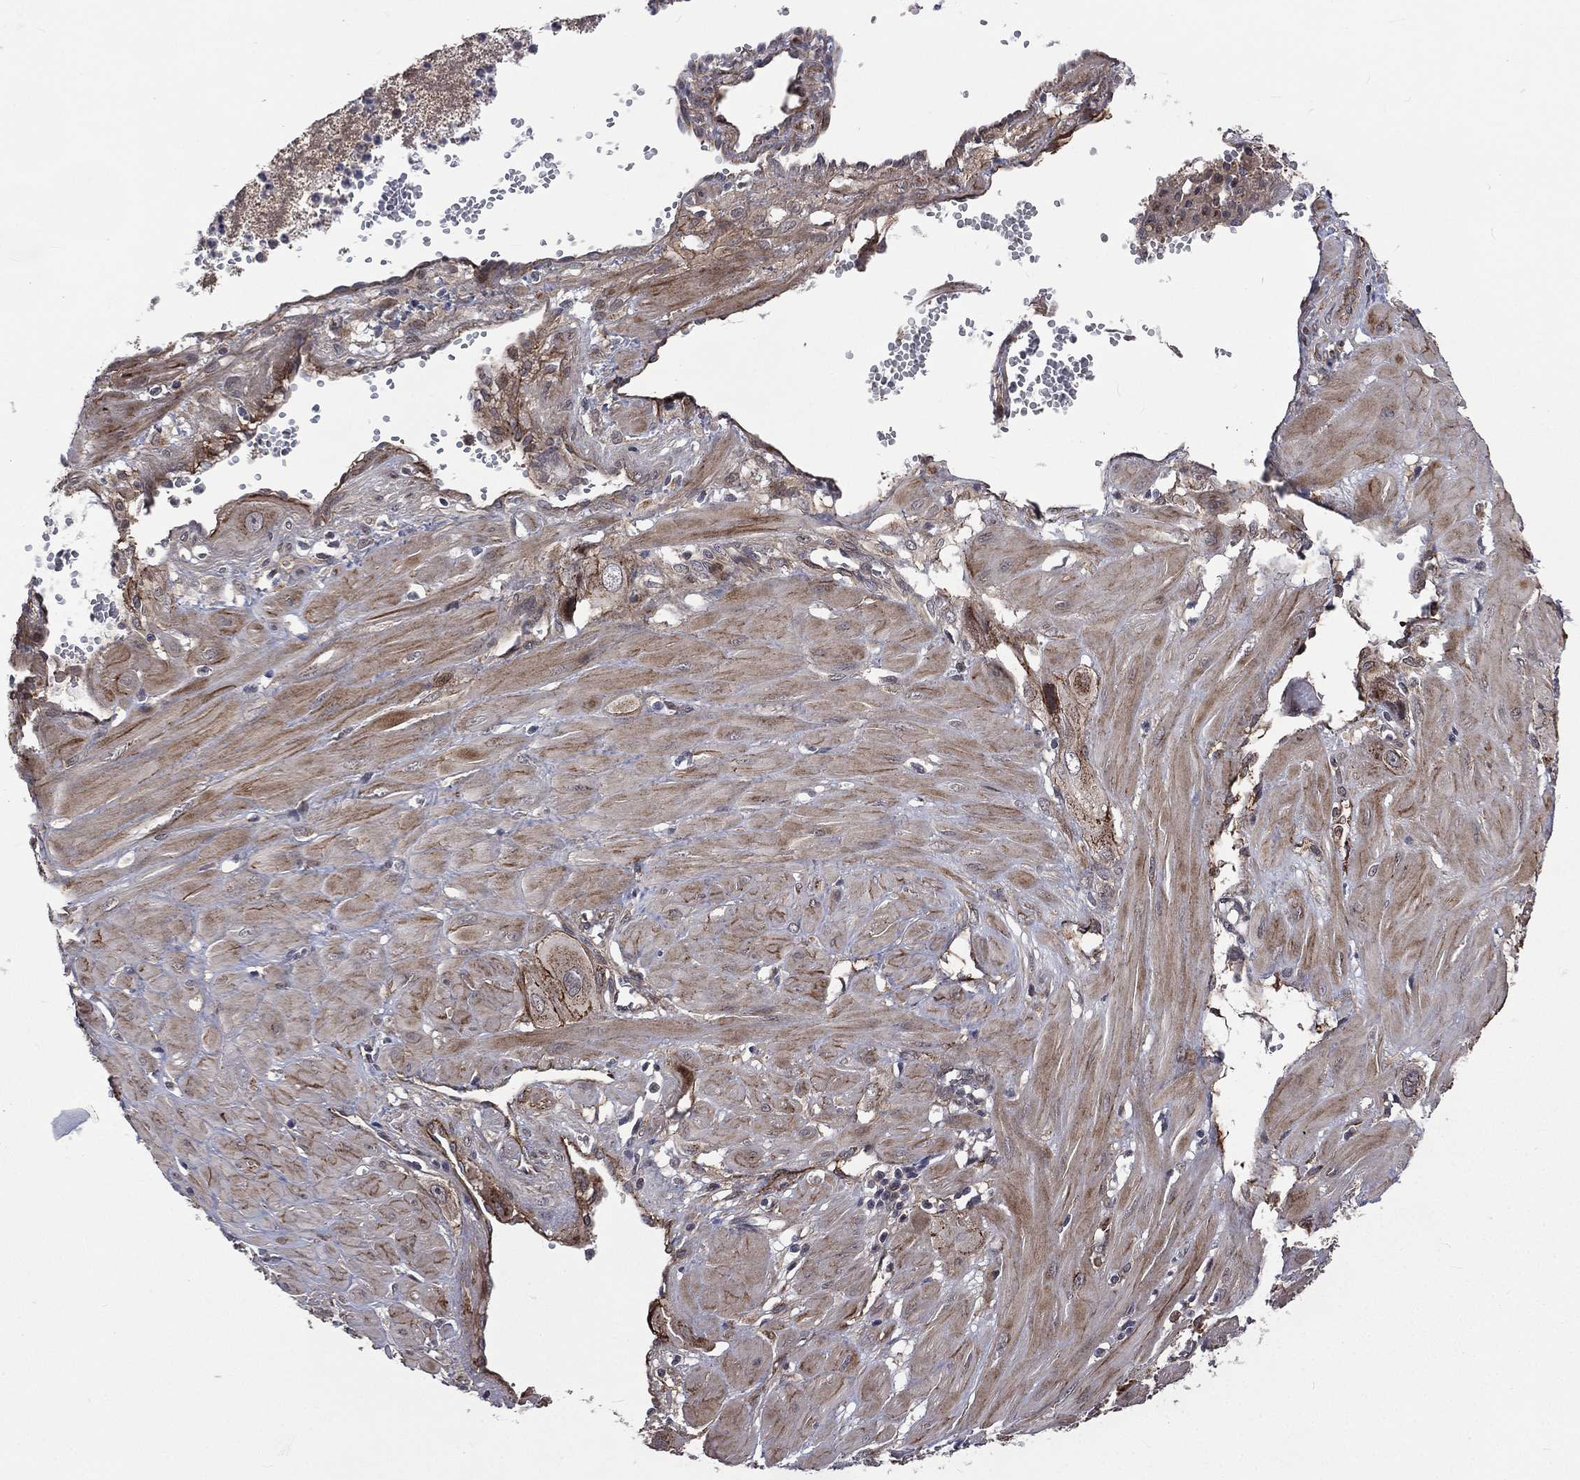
{"staining": {"intensity": "moderate", "quantity": "<25%", "location": "cytoplasmic/membranous"}, "tissue": "cervical cancer", "cell_type": "Tumor cells", "image_type": "cancer", "snomed": [{"axis": "morphology", "description": "Squamous cell carcinoma, NOS"}, {"axis": "topography", "description": "Cervix"}], "caption": "A low amount of moderate cytoplasmic/membranous staining is appreciated in about <25% of tumor cells in squamous cell carcinoma (cervical) tissue.", "gene": "ARL3", "patient": {"sex": "female", "age": 34}}